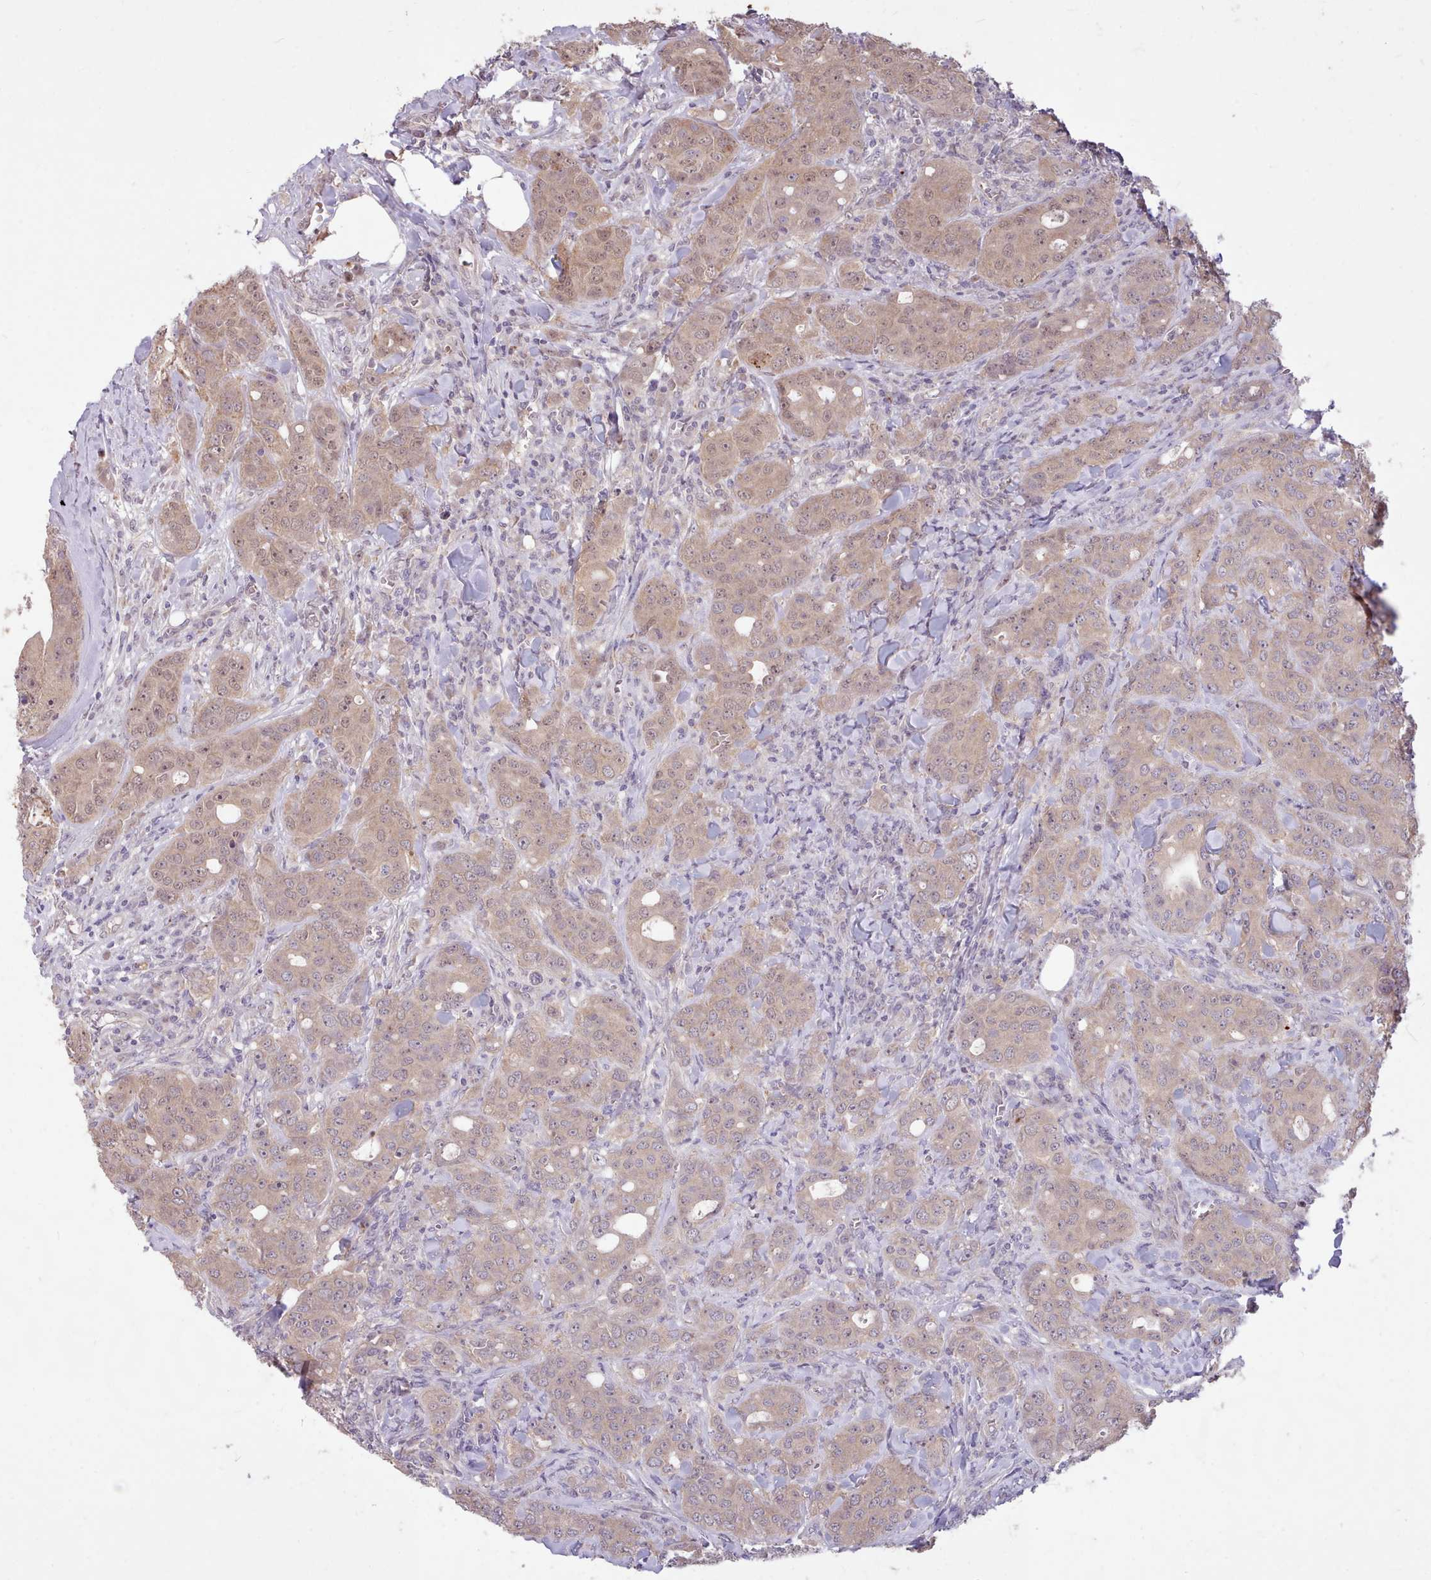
{"staining": {"intensity": "weak", "quantity": ">75%", "location": "cytoplasmic/membranous,nuclear"}, "tissue": "breast cancer", "cell_type": "Tumor cells", "image_type": "cancer", "snomed": [{"axis": "morphology", "description": "Duct carcinoma"}, {"axis": "topography", "description": "Breast"}], "caption": "Immunohistochemistry of breast cancer (intraductal carcinoma) reveals low levels of weak cytoplasmic/membranous and nuclear expression in approximately >75% of tumor cells. The staining was performed using DAB (3,3'-diaminobenzidine) to visualize the protein expression in brown, while the nuclei were stained in blue with hematoxylin (Magnification: 20x).", "gene": "ZNF607", "patient": {"sex": "female", "age": 43}}